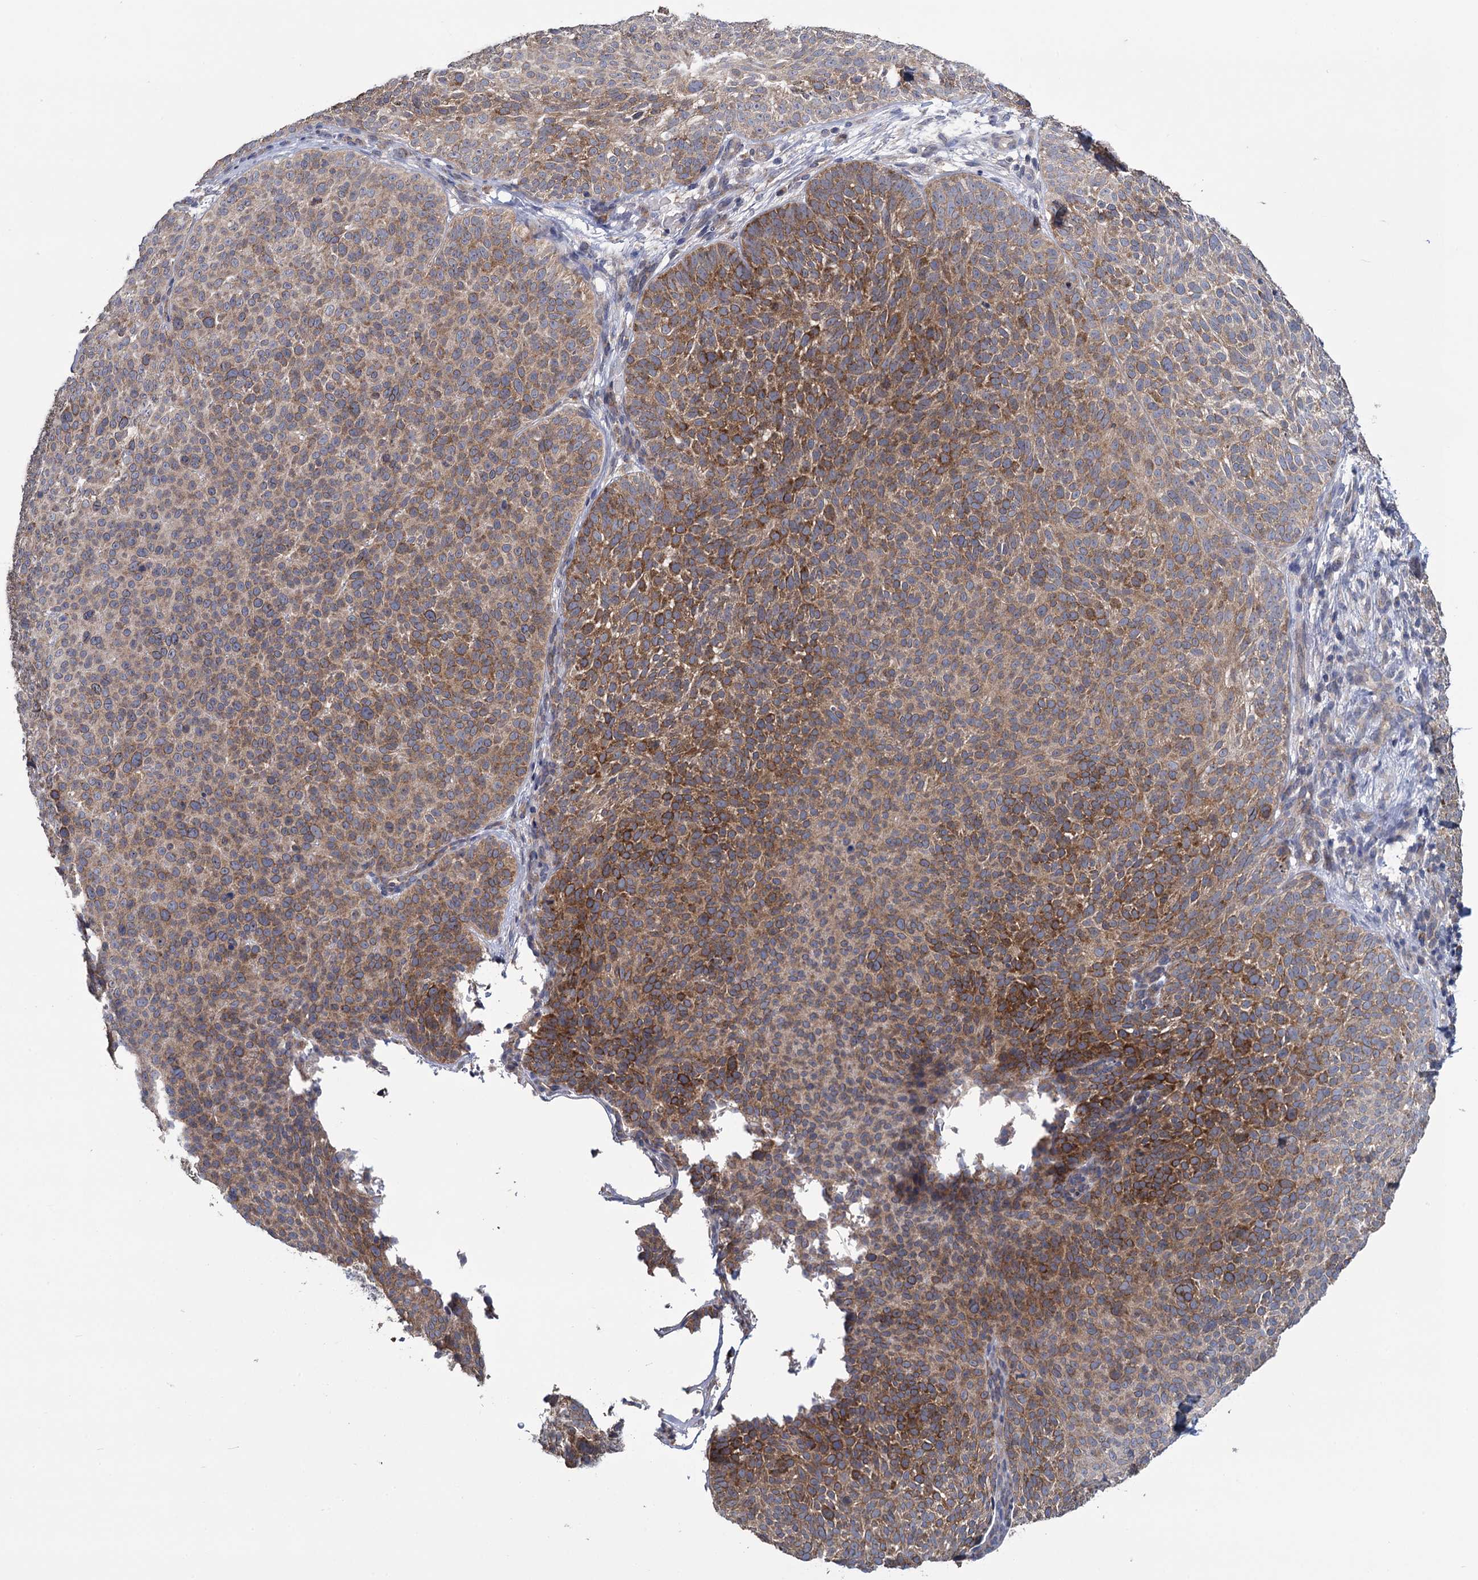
{"staining": {"intensity": "moderate", "quantity": ">75%", "location": "cytoplasmic/membranous"}, "tissue": "skin cancer", "cell_type": "Tumor cells", "image_type": "cancer", "snomed": [{"axis": "morphology", "description": "Basal cell carcinoma"}, {"axis": "topography", "description": "Skin"}], "caption": "Skin cancer stained for a protein demonstrates moderate cytoplasmic/membranous positivity in tumor cells. (Stains: DAB in brown, nuclei in blue, Microscopy: brightfield microscopy at high magnification).", "gene": "GSTM2", "patient": {"sex": "male", "age": 85}}